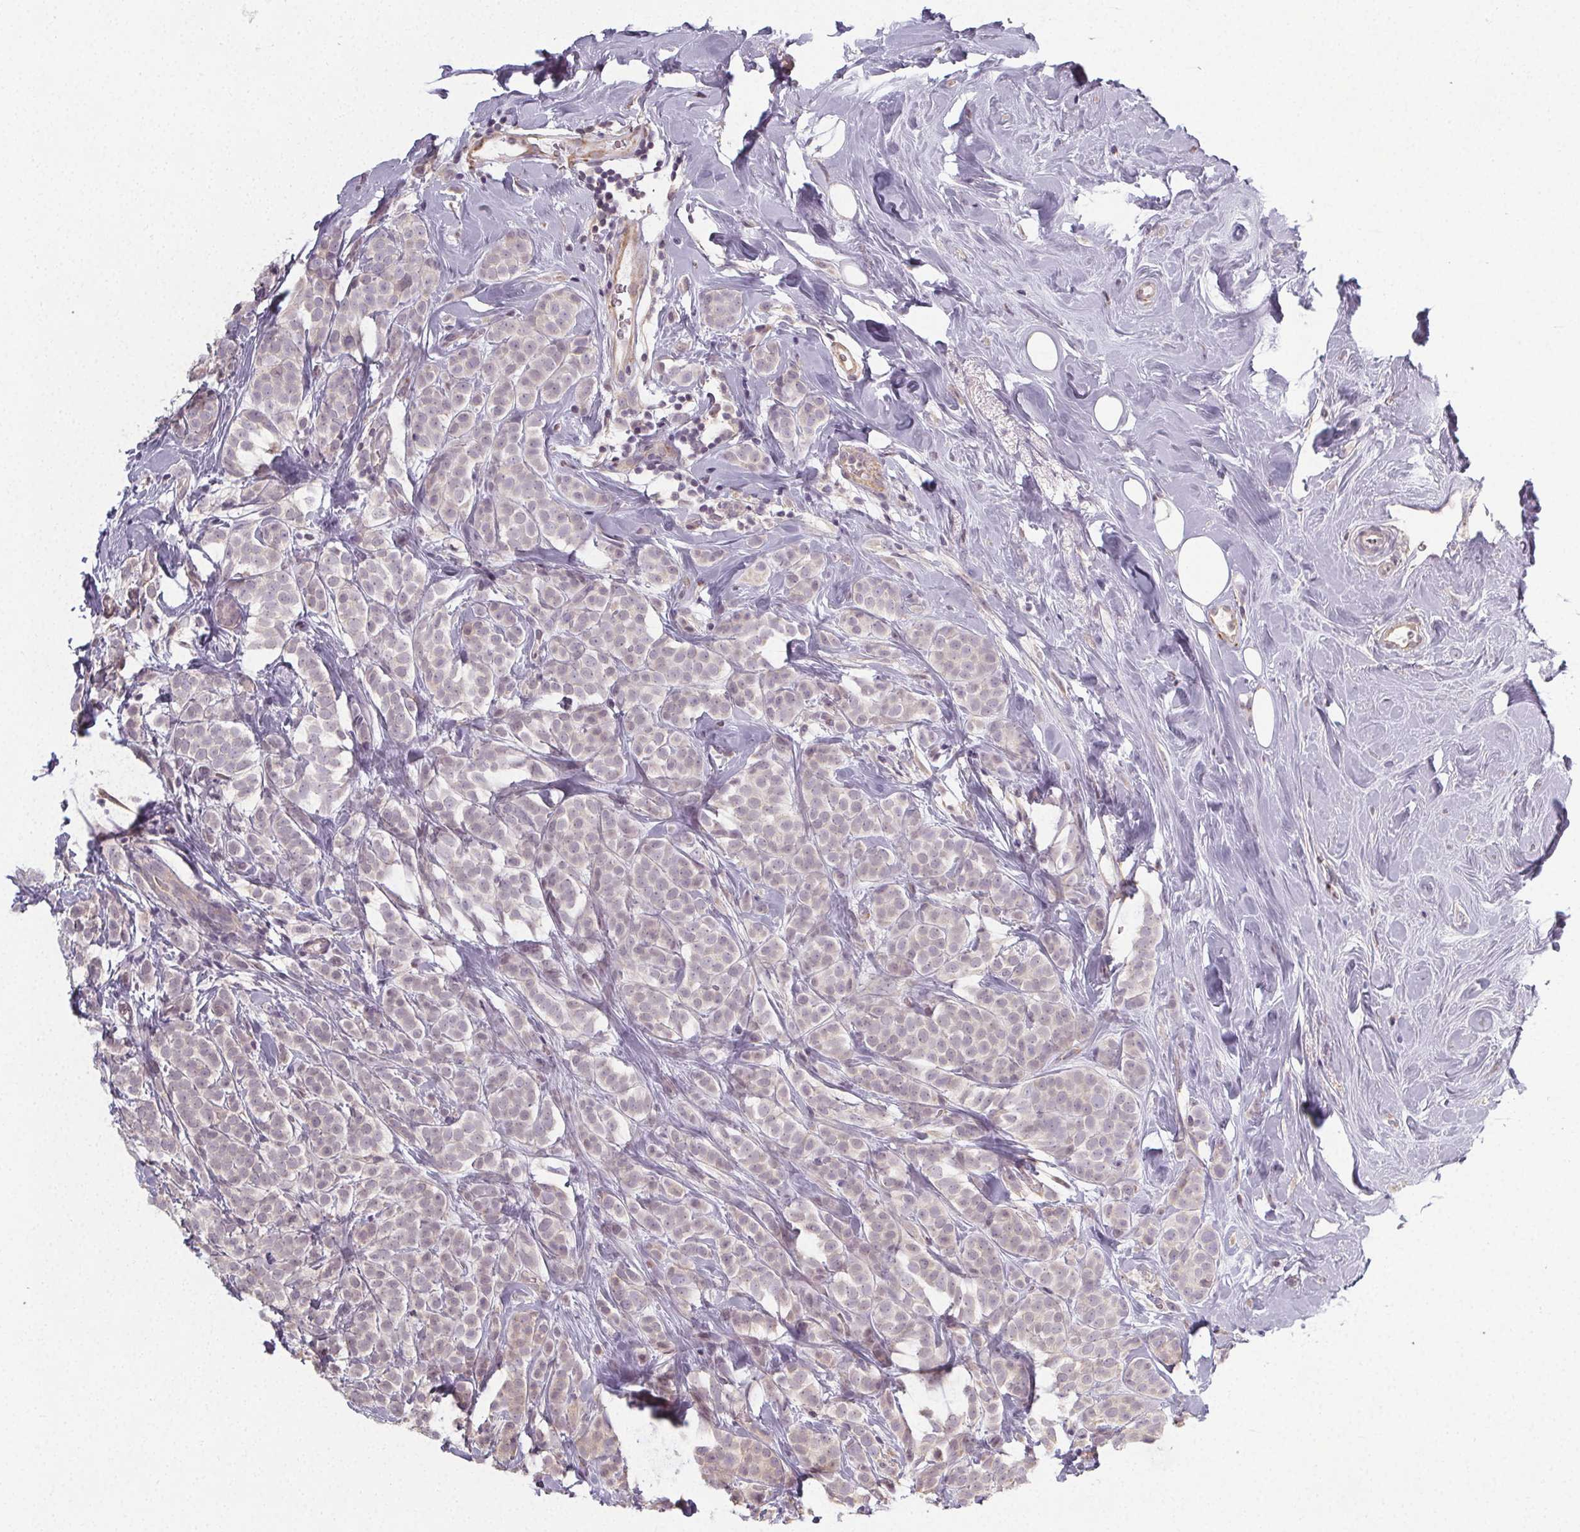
{"staining": {"intensity": "negative", "quantity": "none", "location": "none"}, "tissue": "breast cancer", "cell_type": "Tumor cells", "image_type": "cancer", "snomed": [{"axis": "morphology", "description": "Lobular carcinoma"}, {"axis": "topography", "description": "Breast"}], "caption": "A photomicrograph of human breast cancer is negative for staining in tumor cells.", "gene": "SLC26A2", "patient": {"sex": "female", "age": 49}}